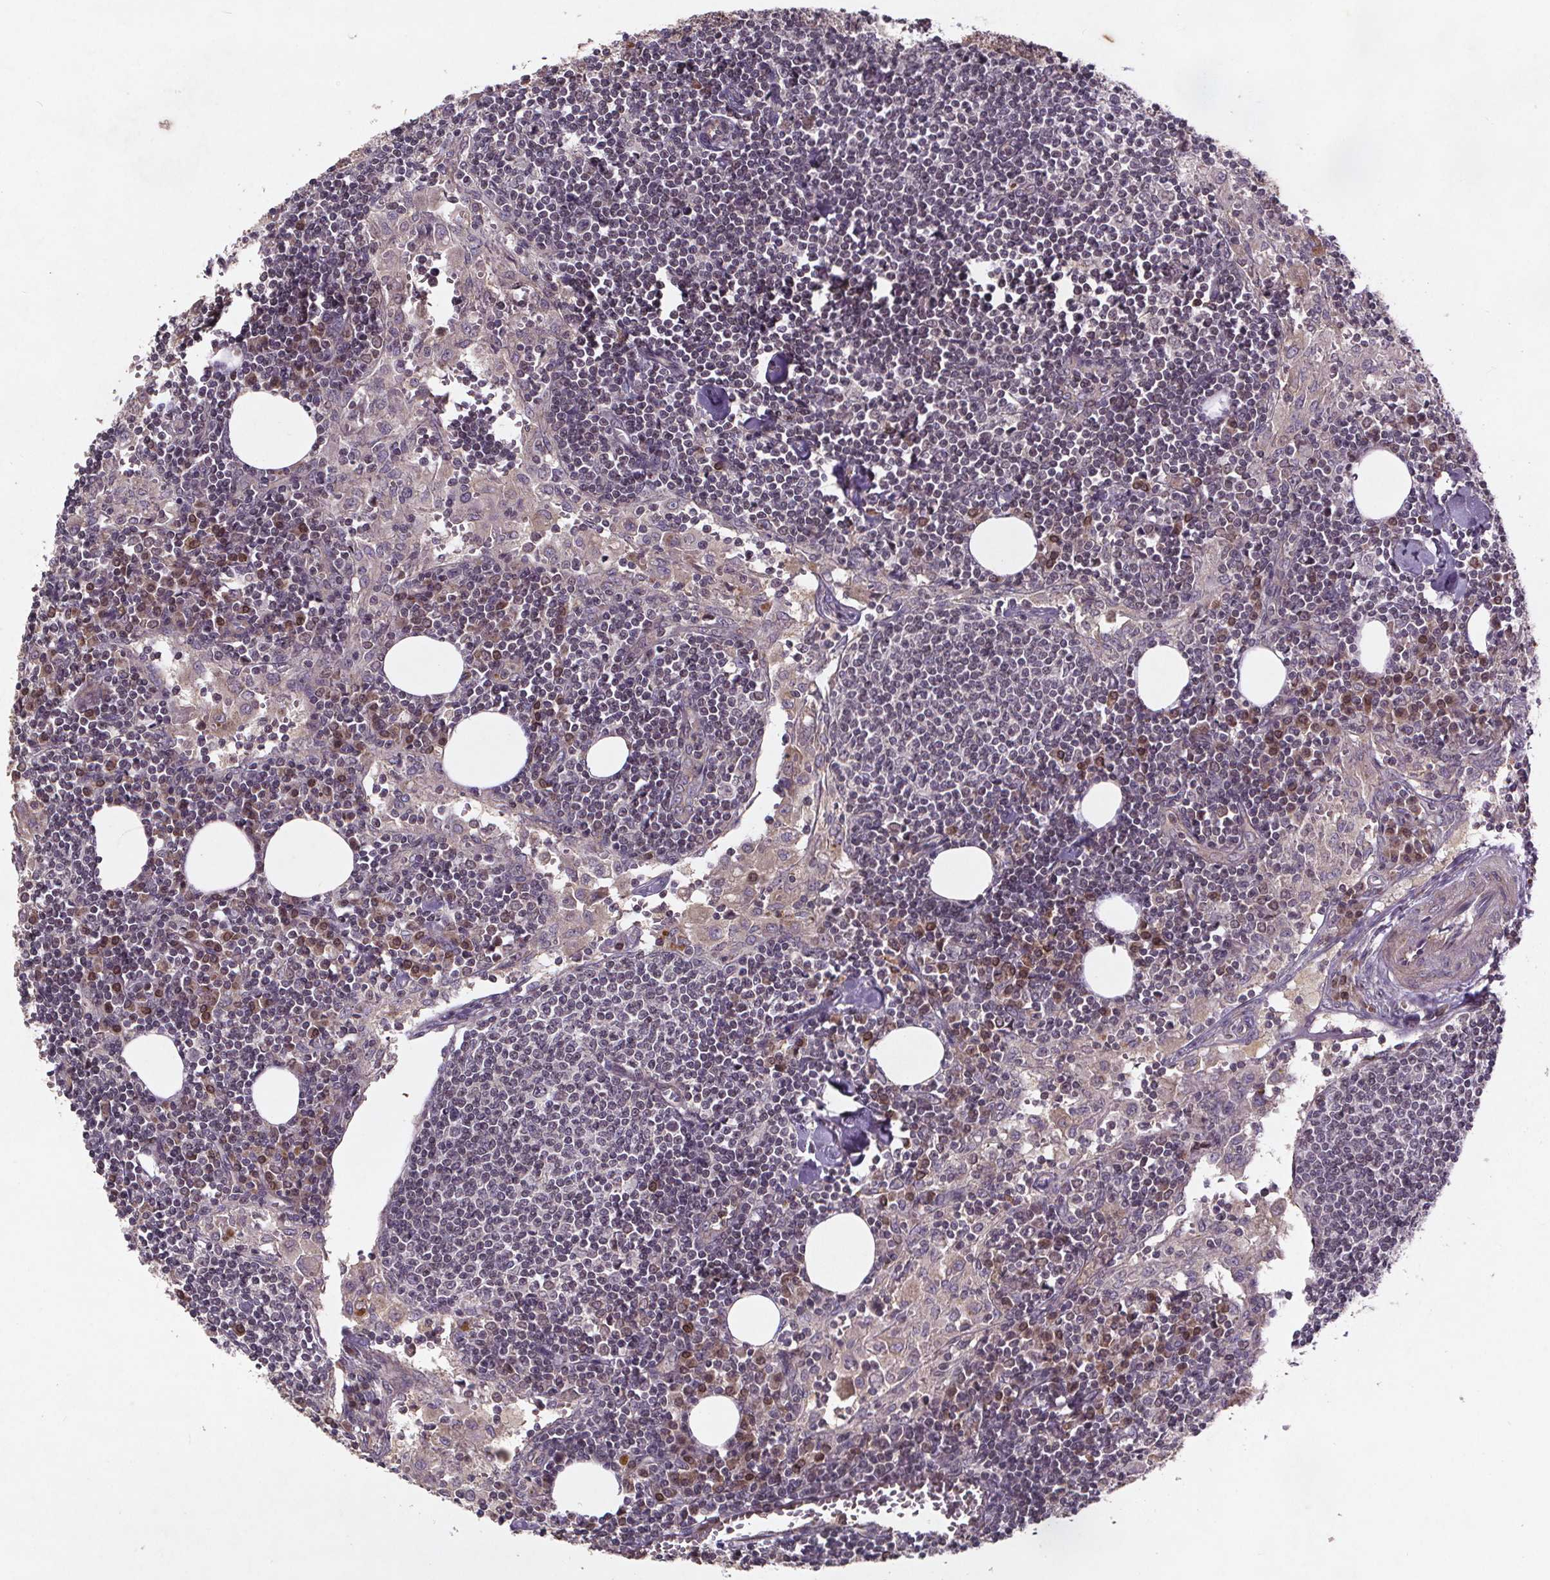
{"staining": {"intensity": "negative", "quantity": "none", "location": "none"}, "tissue": "lymph node", "cell_type": "Germinal center cells", "image_type": "normal", "snomed": [{"axis": "morphology", "description": "Normal tissue, NOS"}, {"axis": "topography", "description": "Lymph node"}], "caption": "Lymph node stained for a protein using immunohistochemistry (IHC) shows no staining germinal center cells.", "gene": "STRN3", "patient": {"sex": "male", "age": 55}}